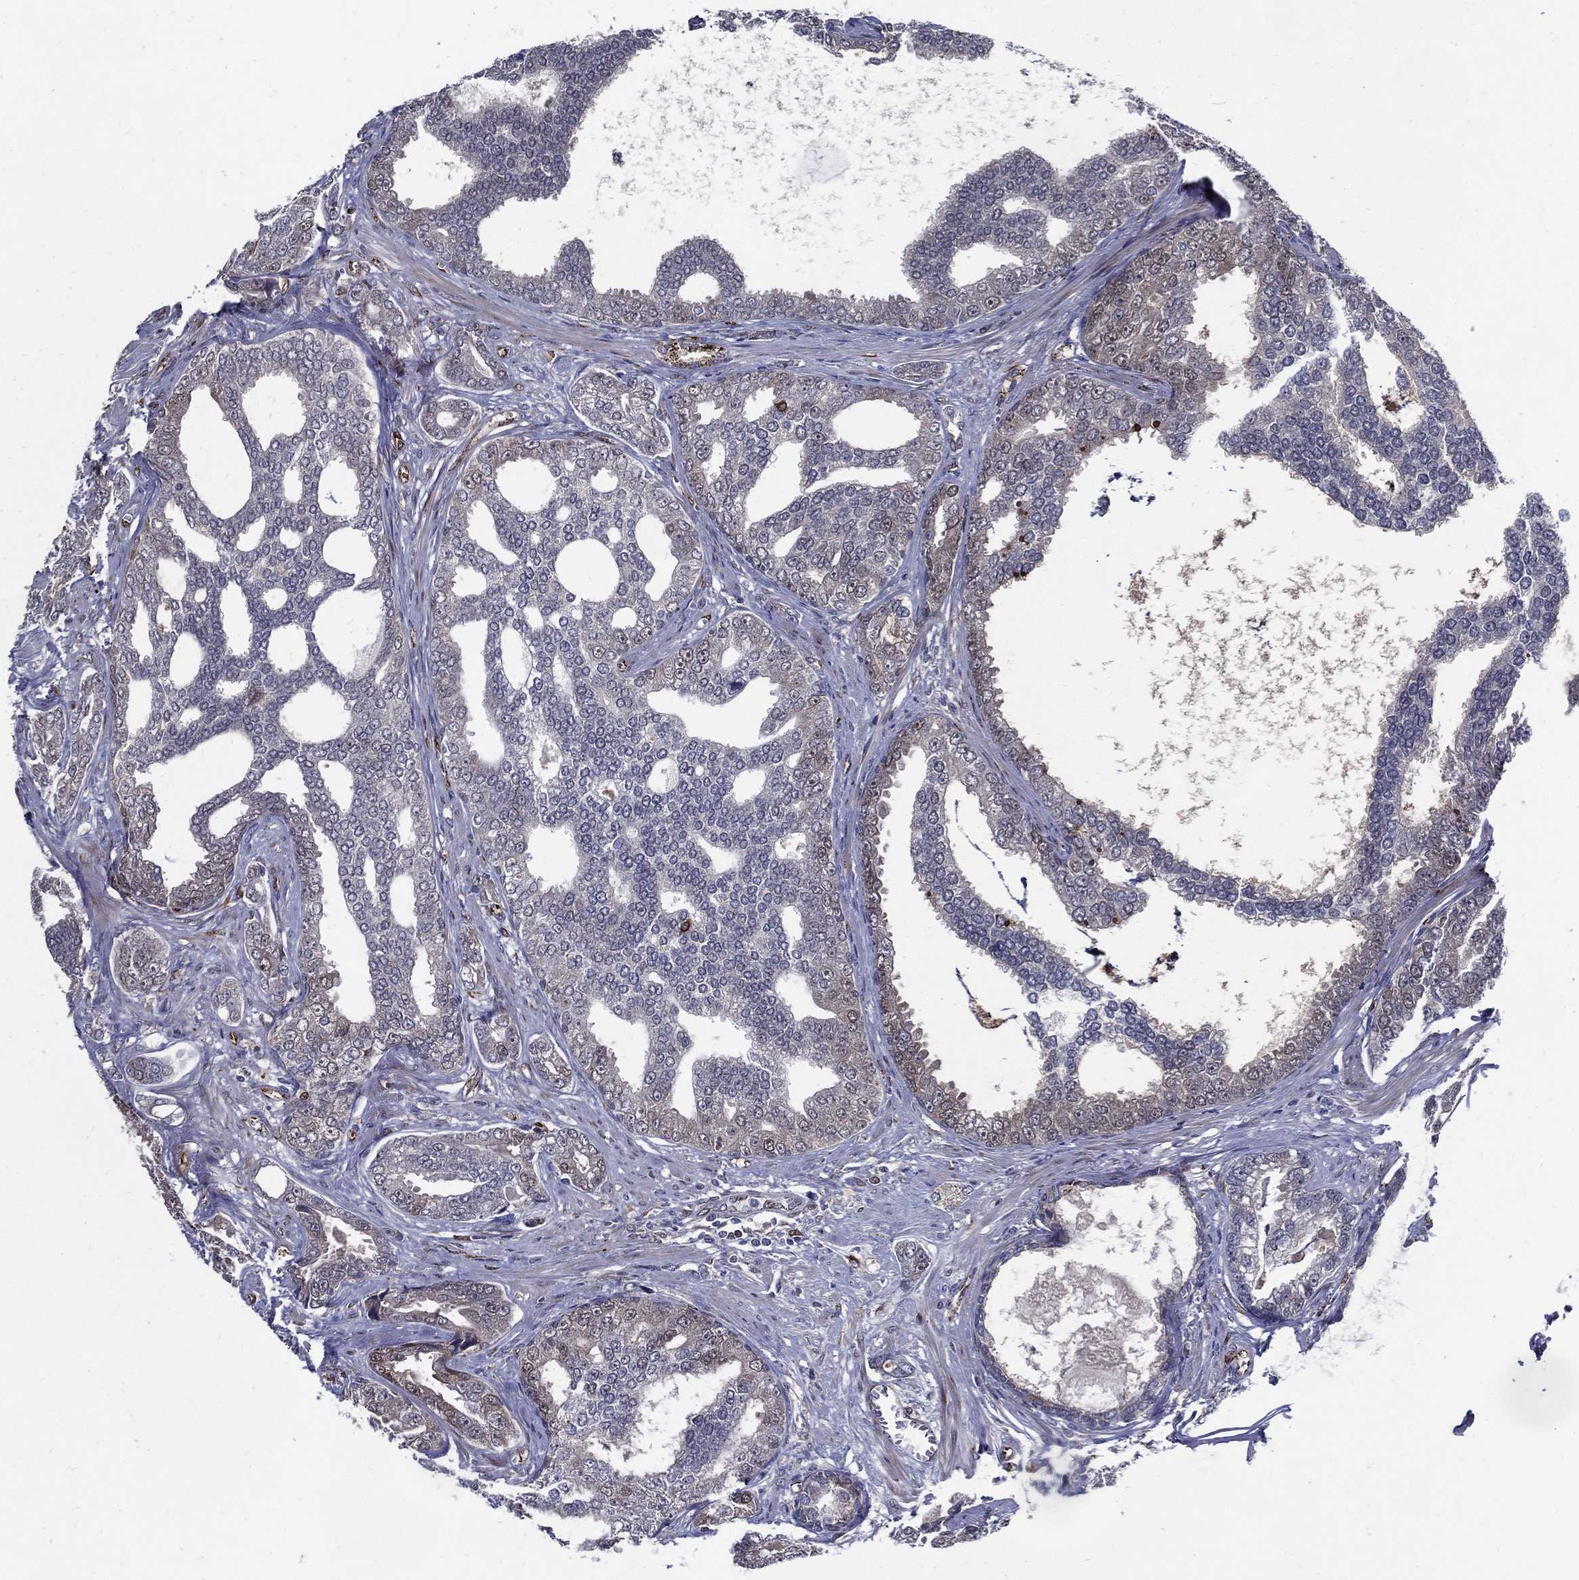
{"staining": {"intensity": "negative", "quantity": "none", "location": "none"}, "tissue": "prostate cancer", "cell_type": "Tumor cells", "image_type": "cancer", "snomed": [{"axis": "morphology", "description": "Adenocarcinoma, NOS"}, {"axis": "topography", "description": "Prostate"}], "caption": "There is no significant expression in tumor cells of prostate cancer (adenocarcinoma).", "gene": "ARHGAP11A", "patient": {"sex": "male", "age": 67}}